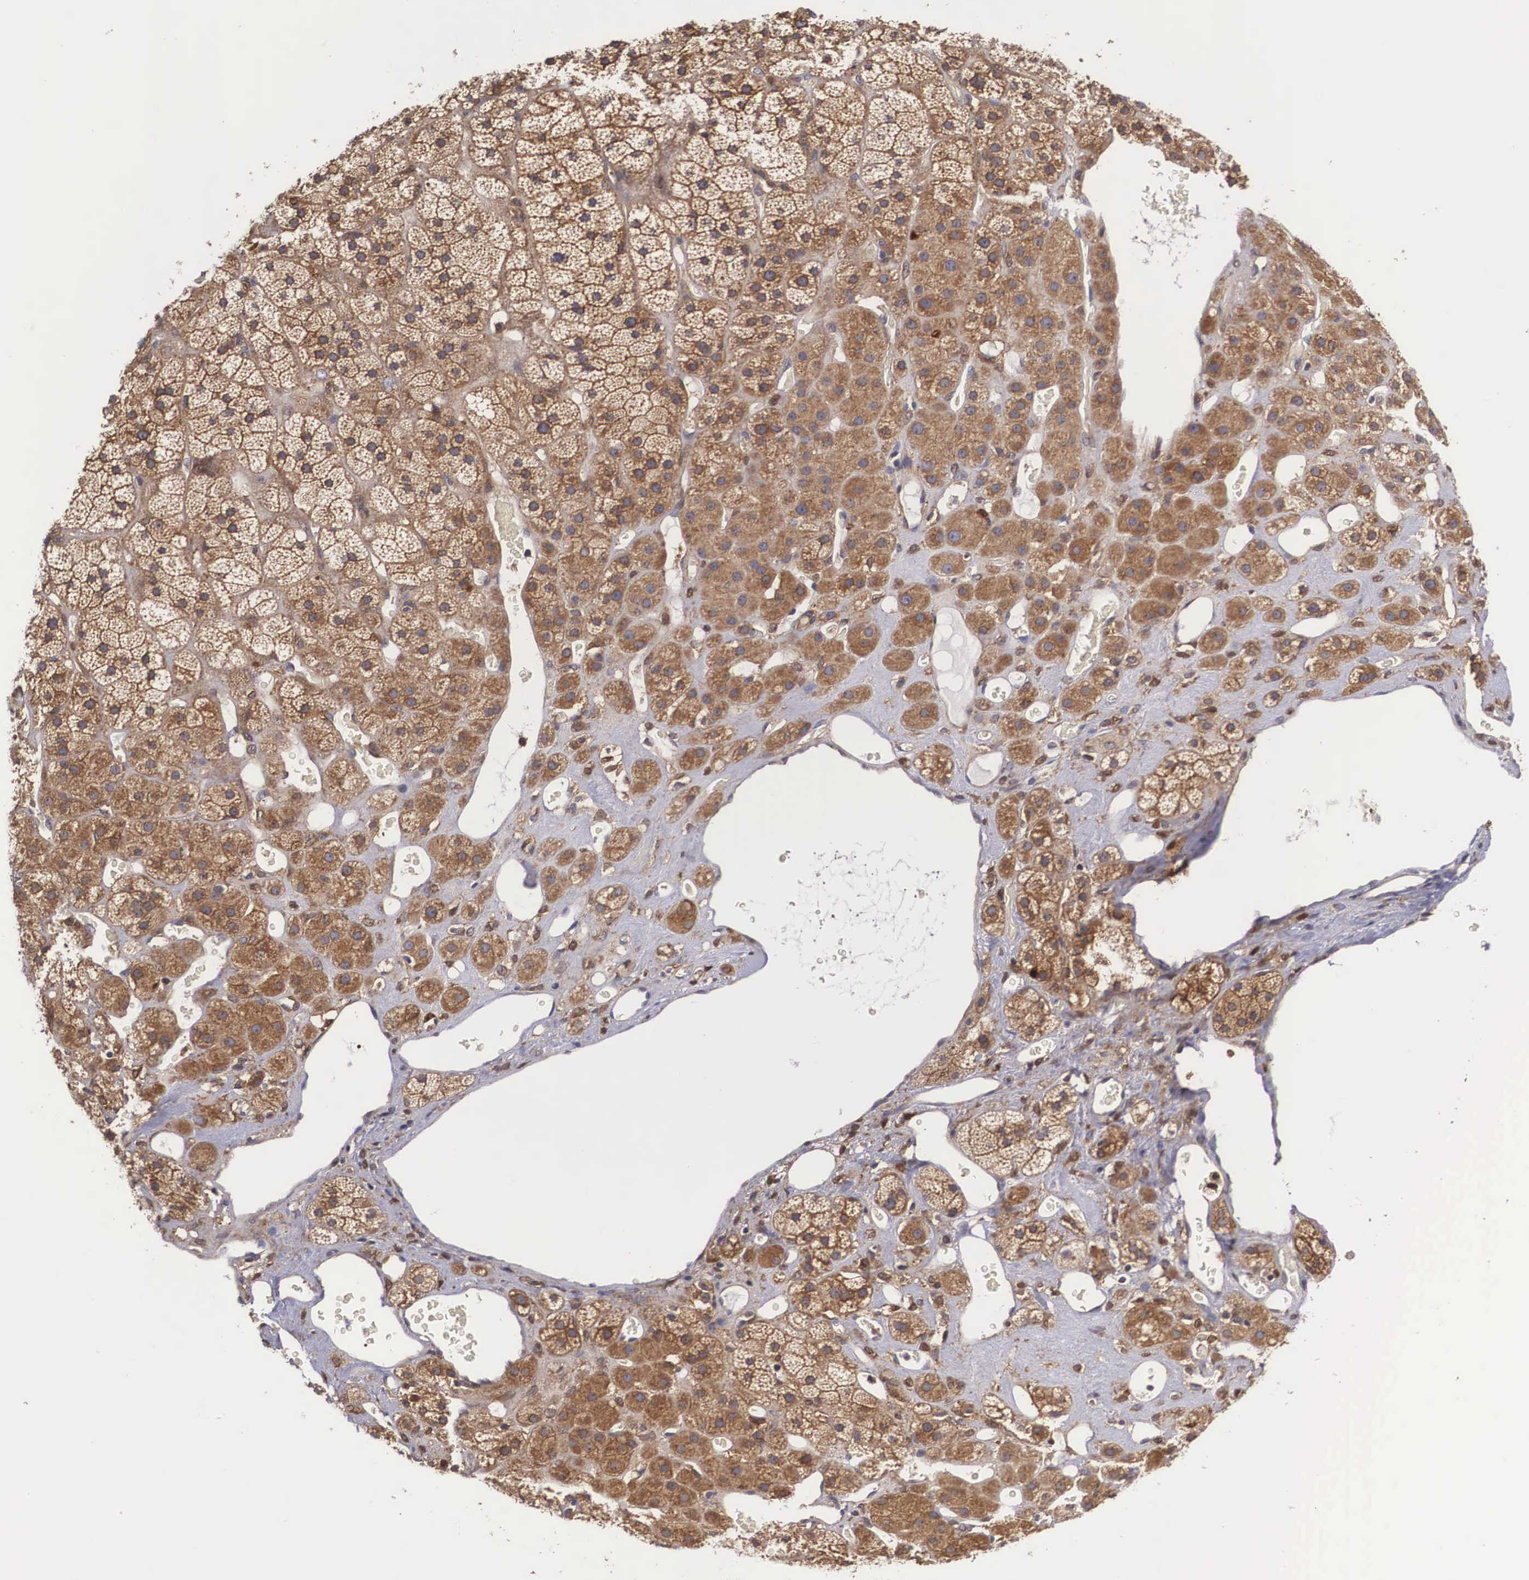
{"staining": {"intensity": "strong", "quantity": ">75%", "location": "cytoplasmic/membranous"}, "tissue": "adrenal gland", "cell_type": "Glandular cells", "image_type": "normal", "snomed": [{"axis": "morphology", "description": "Normal tissue, NOS"}, {"axis": "topography", "description": "Adrenal gland"}], "caption": "This histopathology image exhibits immunohistochemistry (IHC) staining of normal human adrenal gland, with high strong cytoplasmic/membranous positivity in about >75% of glandular cells.", "gene": "GRIPAP1", "patient": {"sex": "male", "age": 57}}